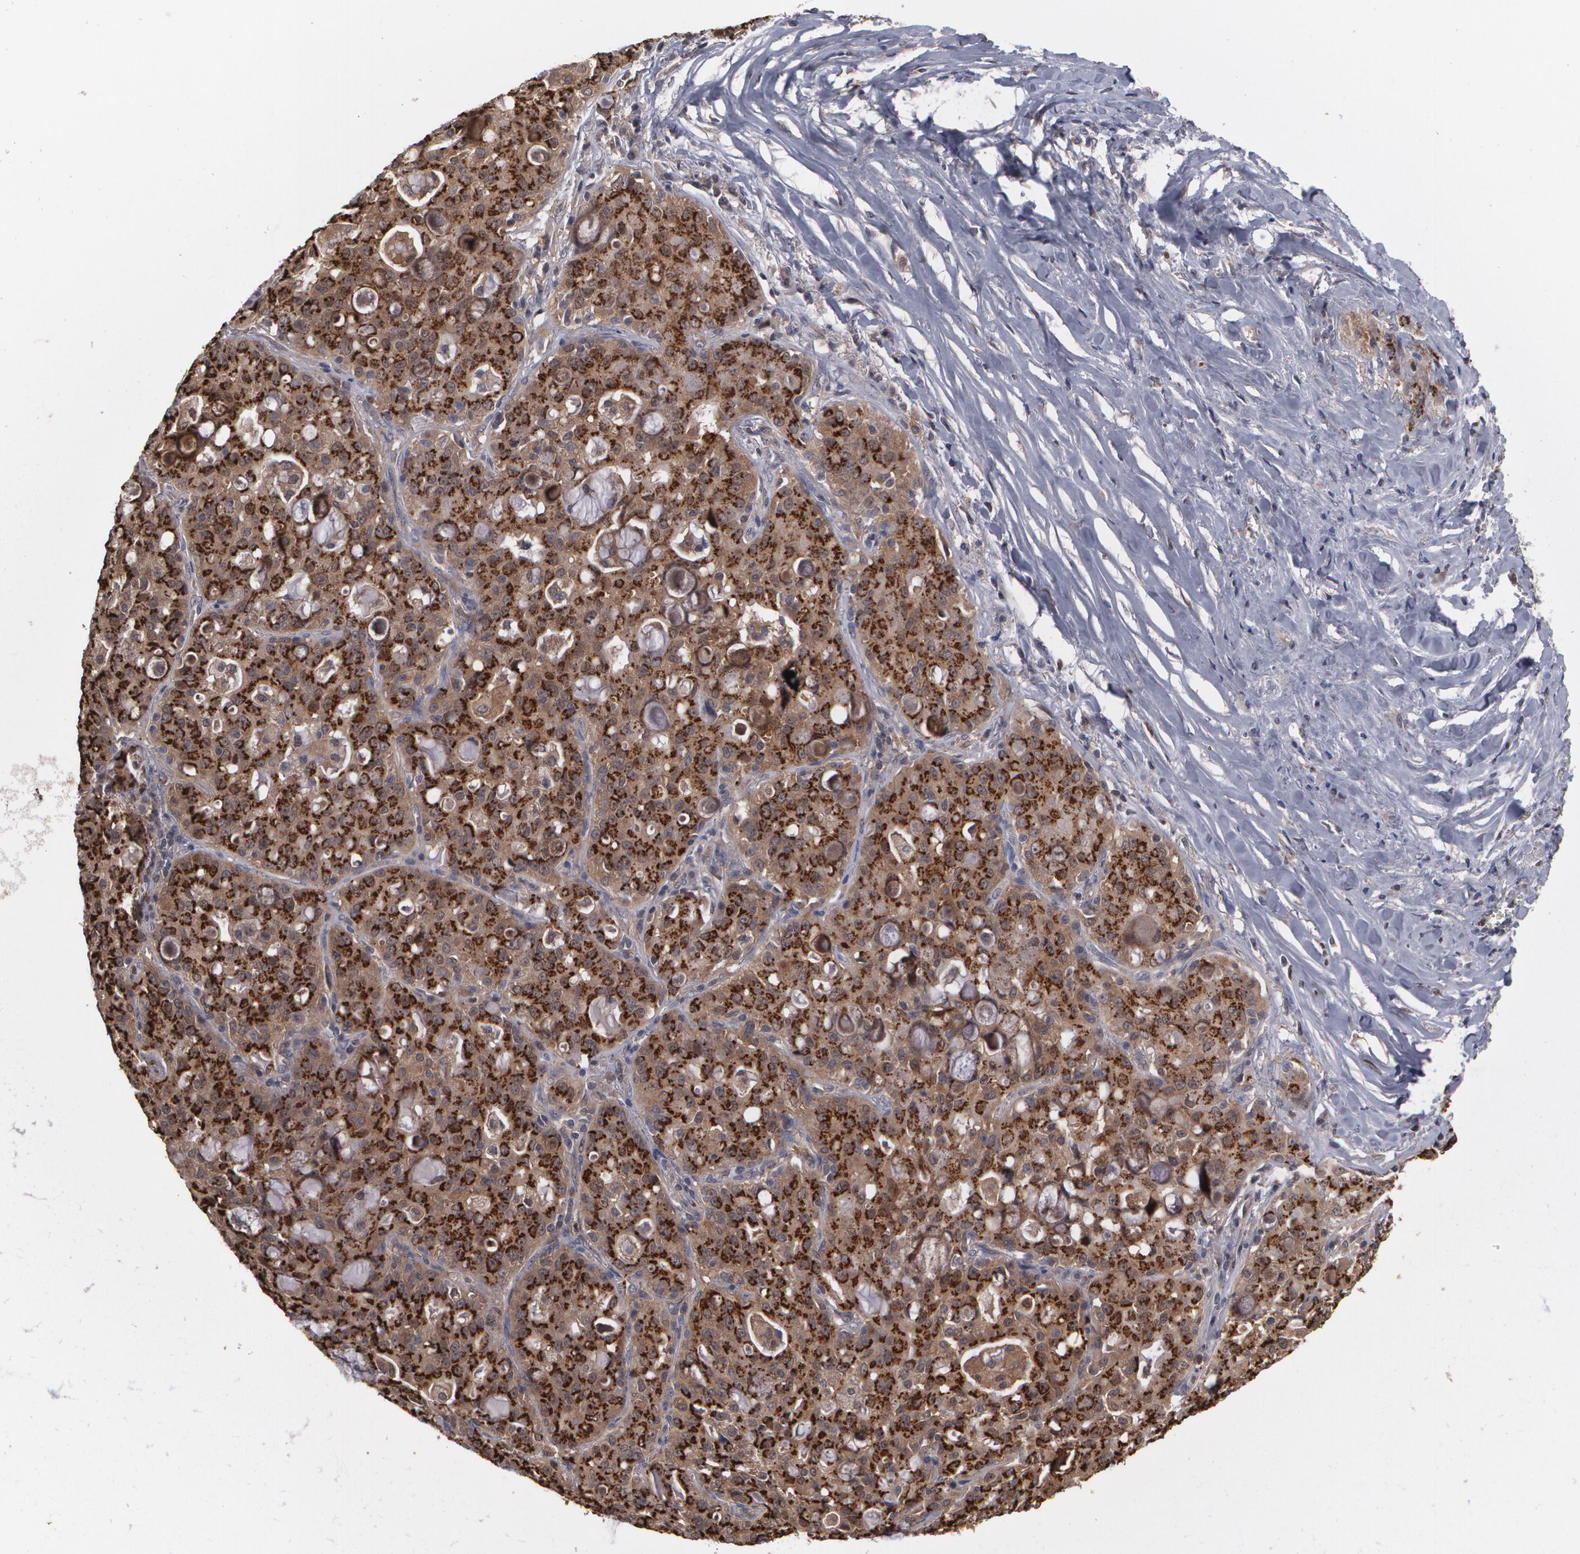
{"staining": {"intensity": "moderate", "quantity": ">75%", "location": "cytoplasmic/membranous"}, "tissue": "lung cancer", "cell_type": "Tumor cells", "image_type": "cancer", "snomed": [{"axis": "morphology", "description": "Adenocarcinoma, NOS"}, {"axis": "topography", "description": "Lung"}], "caption": "Immunohistochemistry micrograph of neoplastic tissue: human adenocarcinoma (lung) stained using IHC demonstrates medium levels of moderate protein expression localized specifically in the cytoplasmic/membranous of tumor cells, appearing as a cytoplasmic/membranous brown color.", "gene": "HTT", "patient": {"sex": "female", "age": 44}}